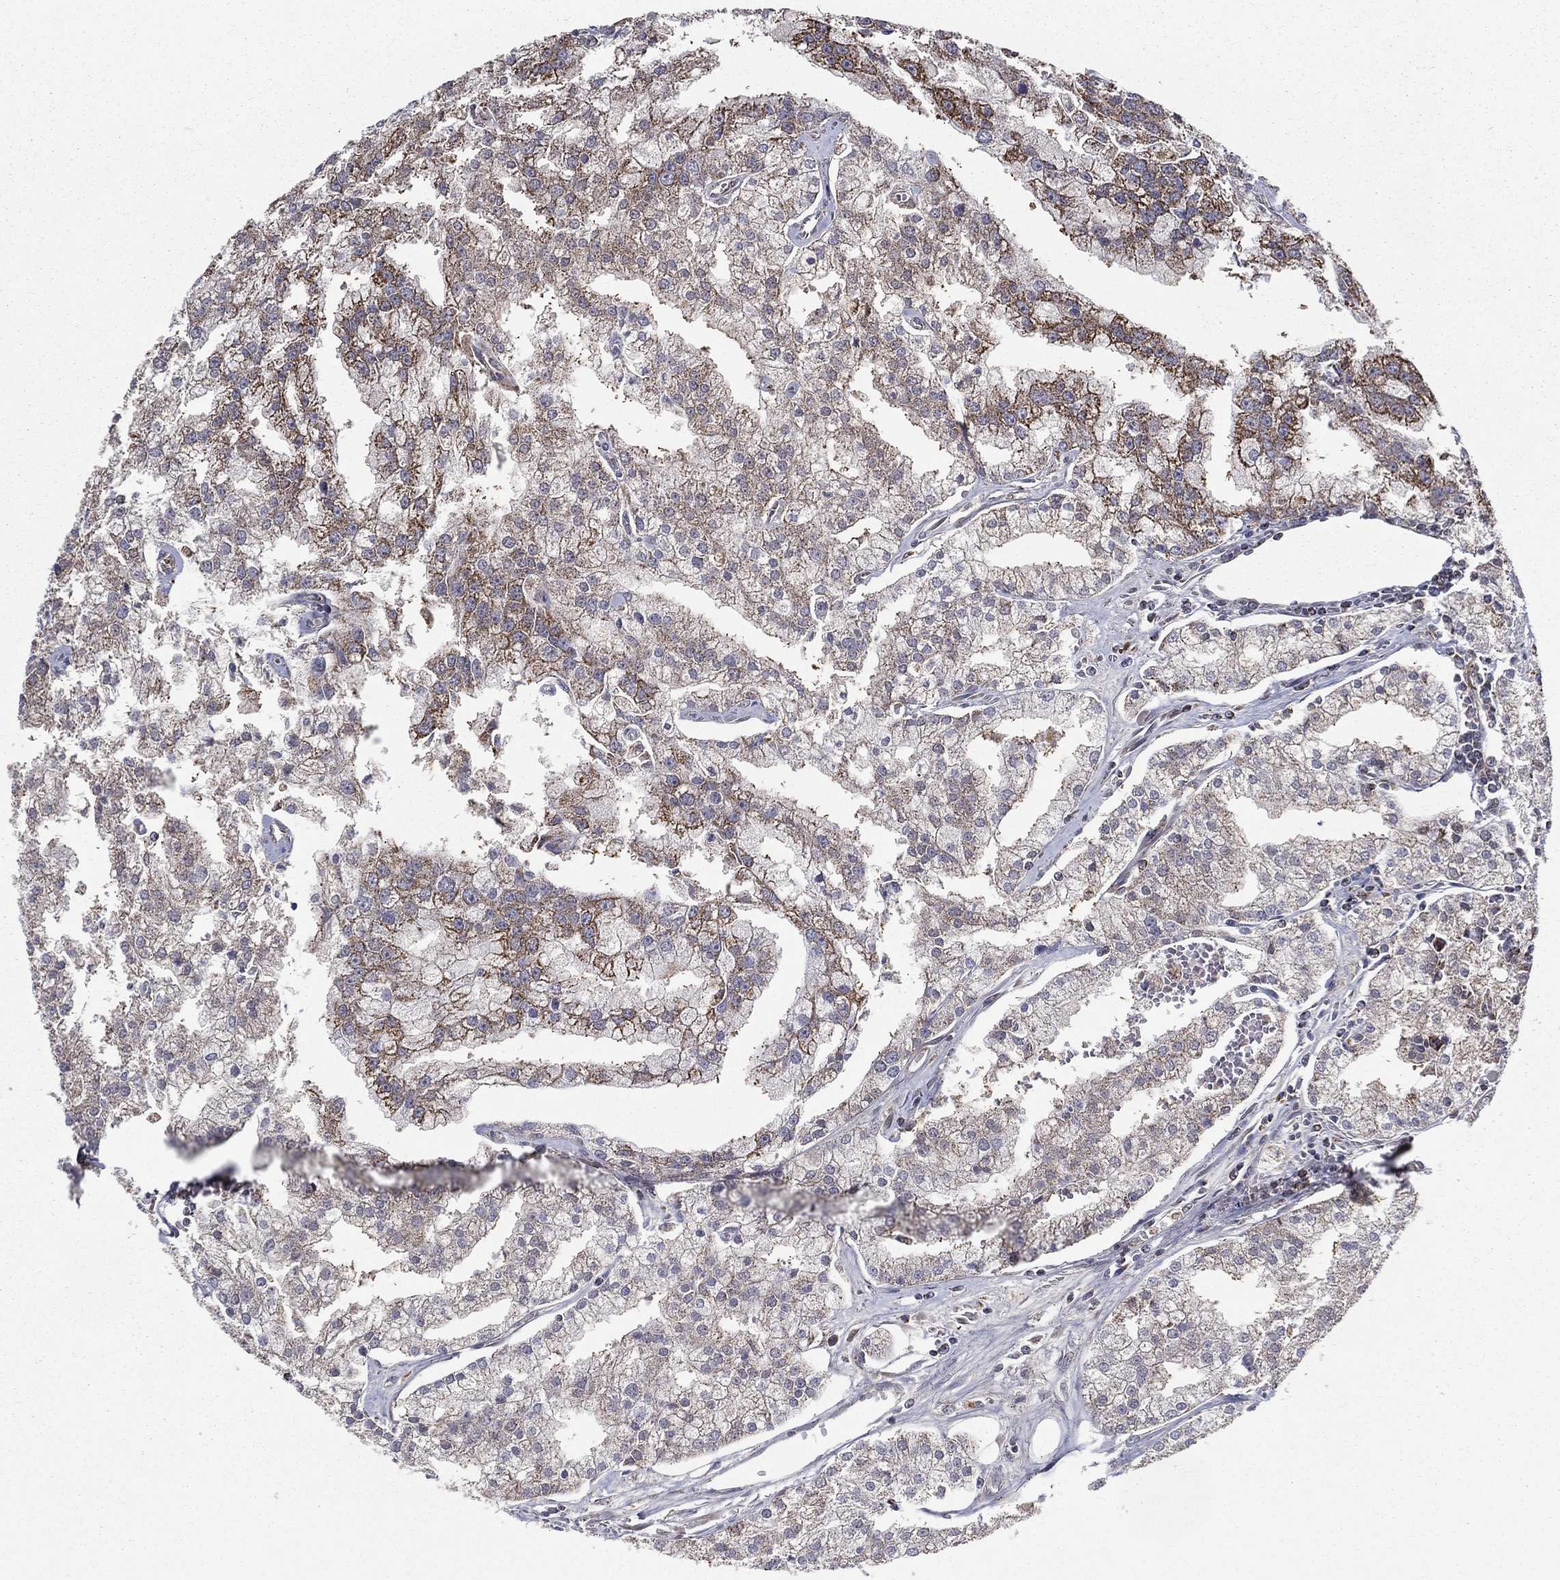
{"staining": {"intensity": "moderate", "quantity": ">75%", "location": "cytoplasmic/membranous"}, "tissue": "prostate cancer", "cell_type": "Tumor cells", "image_type": "cancer", "snomed": [{"axis": "morphology", "description": "Adenocarcinoma, NOS"}, {"axis": "topography", "description": "Prostate"}], "caption": "Moderate cytoplasmic/membranous protein staining is appreciated in approximately >75% of tumor cells in prostate cancer (adenocarcinoma).", "gene": "RIGI", "patient": {"sex": "male", "age": 70}}